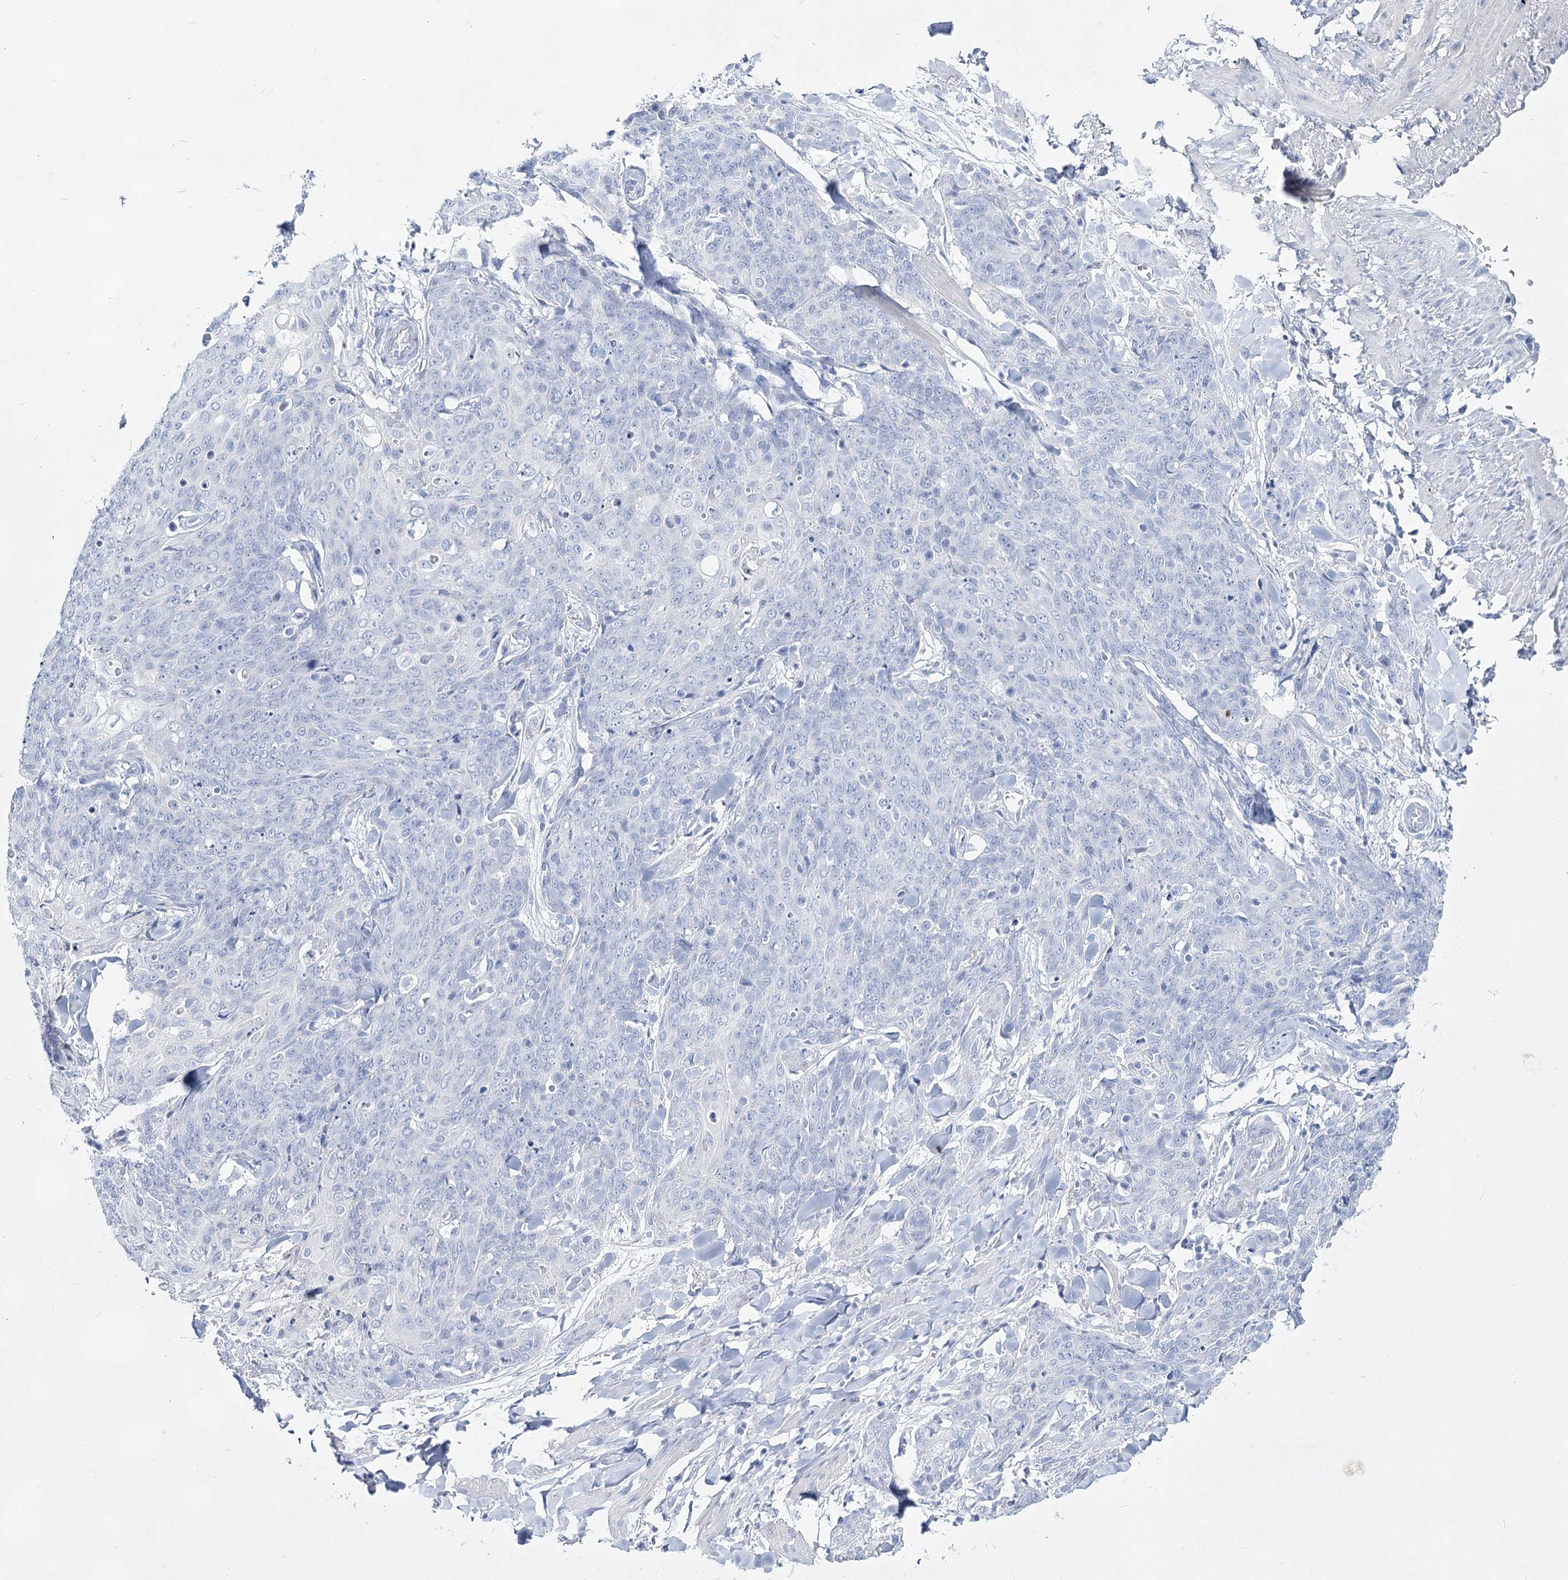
{"staining": {"intensity": "negative", "quantity": "none", "location": "none"}, "tissue": "skin cancer", "cell_type": "Tumor cells", "image_type": "cancer", "snomed": [{"axis": "morphology", "description": "Squamous cell carcinoma, NOS"}, {"axis": "topography", "description": "Skin"}, {"axis": "topography", "description": "Vulva"}], "caption": "An image of squamous cell carcinoma (skin) stained for a protein exhibits no brown staining in tumor cells.", "gene": "SLC17A2", "patient": {"sex": "female", "age": 85}}